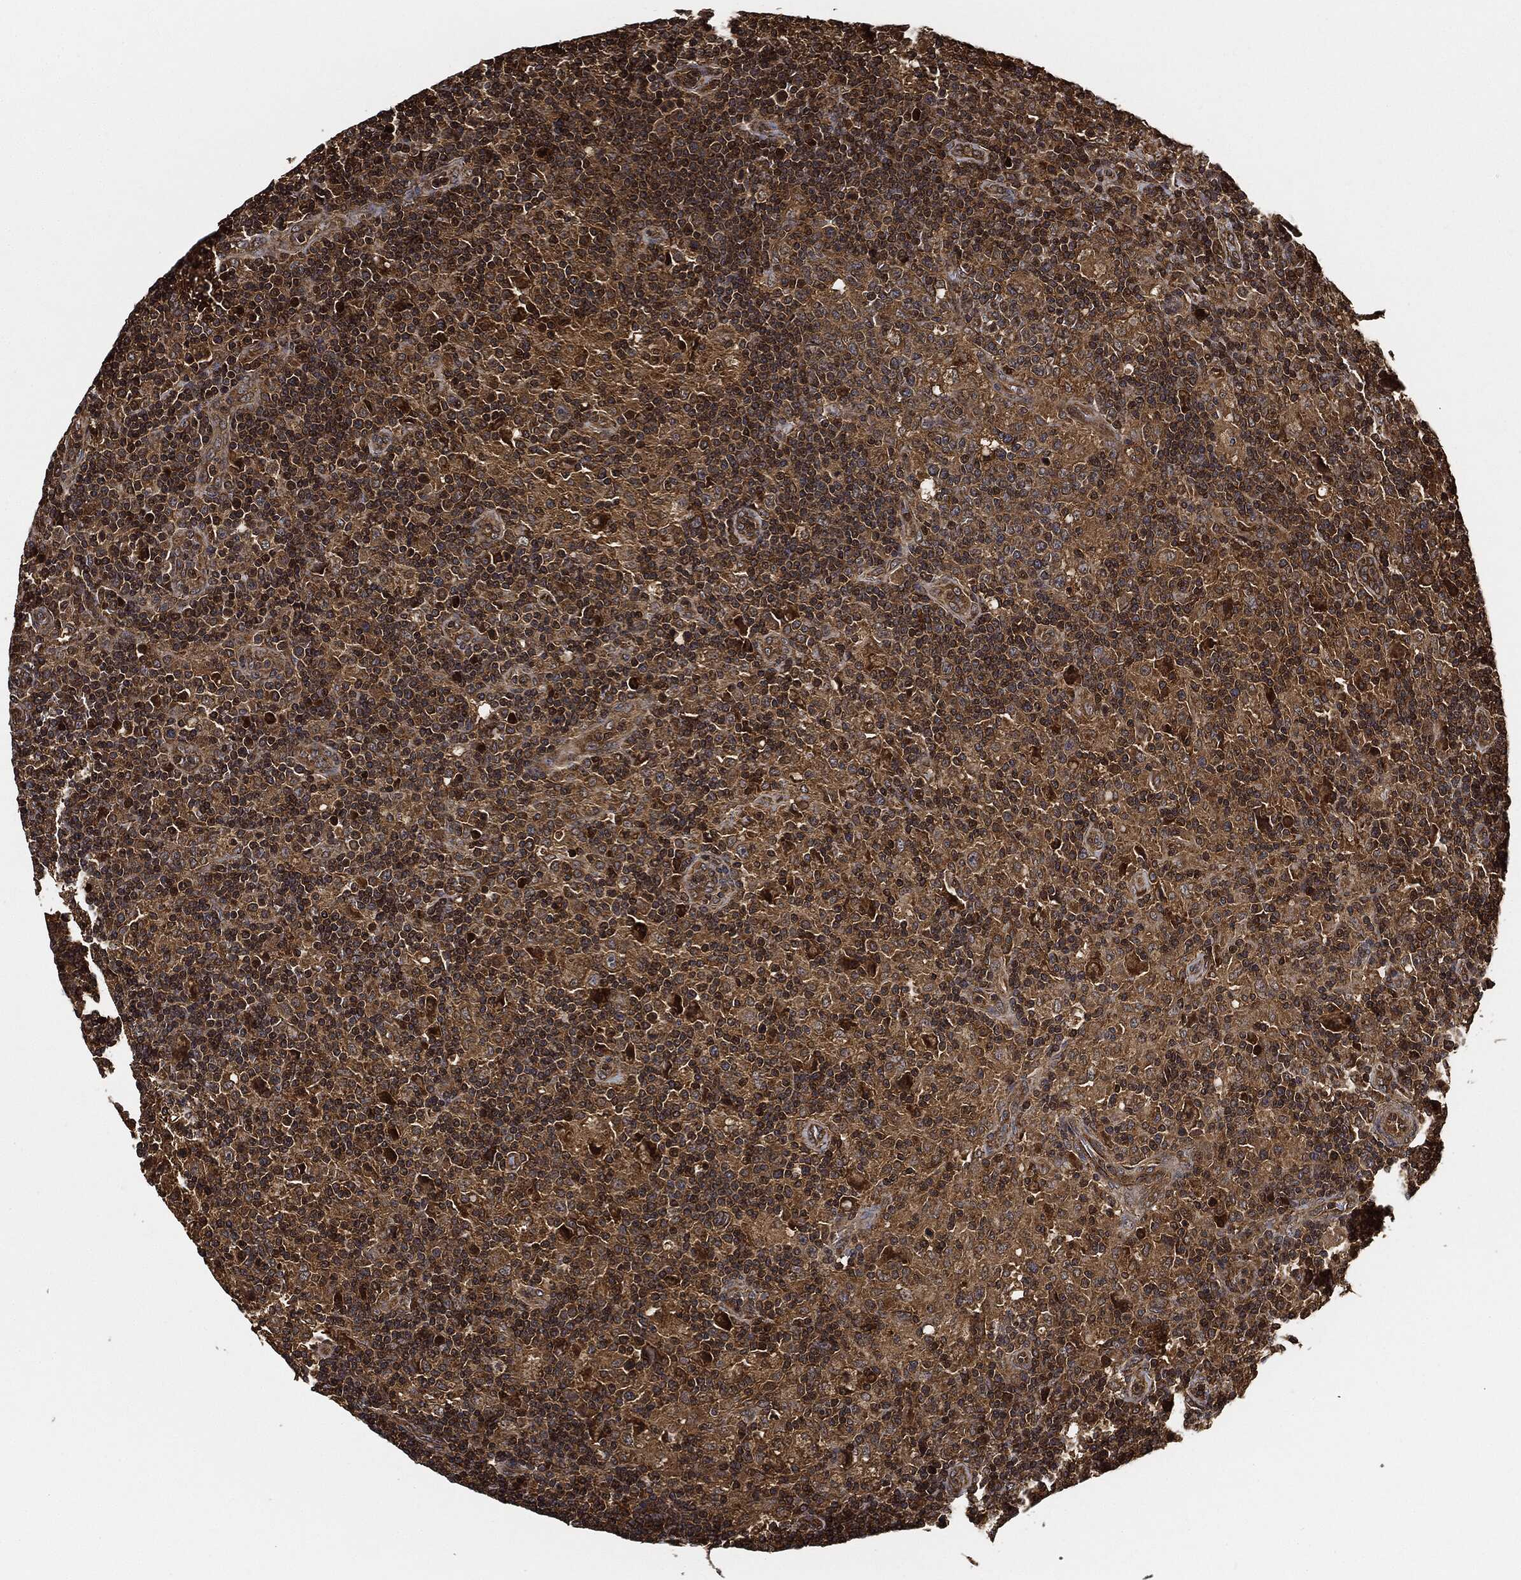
{"staining": {"intensity": "moderate", "quantity": ">75%", "location": "cytoplasmic/membranous"}, "tissue": "lymphoma", "cell_type": "Tumor cells", "image_type": "cancer", "snomed": [{"axis": "morphology", "description": "Hodgkin's disease, NOS"}, {"axis": "topography", "description": "Lymph node"}], "caption": "A histopathology image of human lymphoma stained for a protein shows moderate cytoplasmic/membranous brown staining in tumor cells.", "gene": "CEP290", "patient": {"sex": "male", "age": 70}}